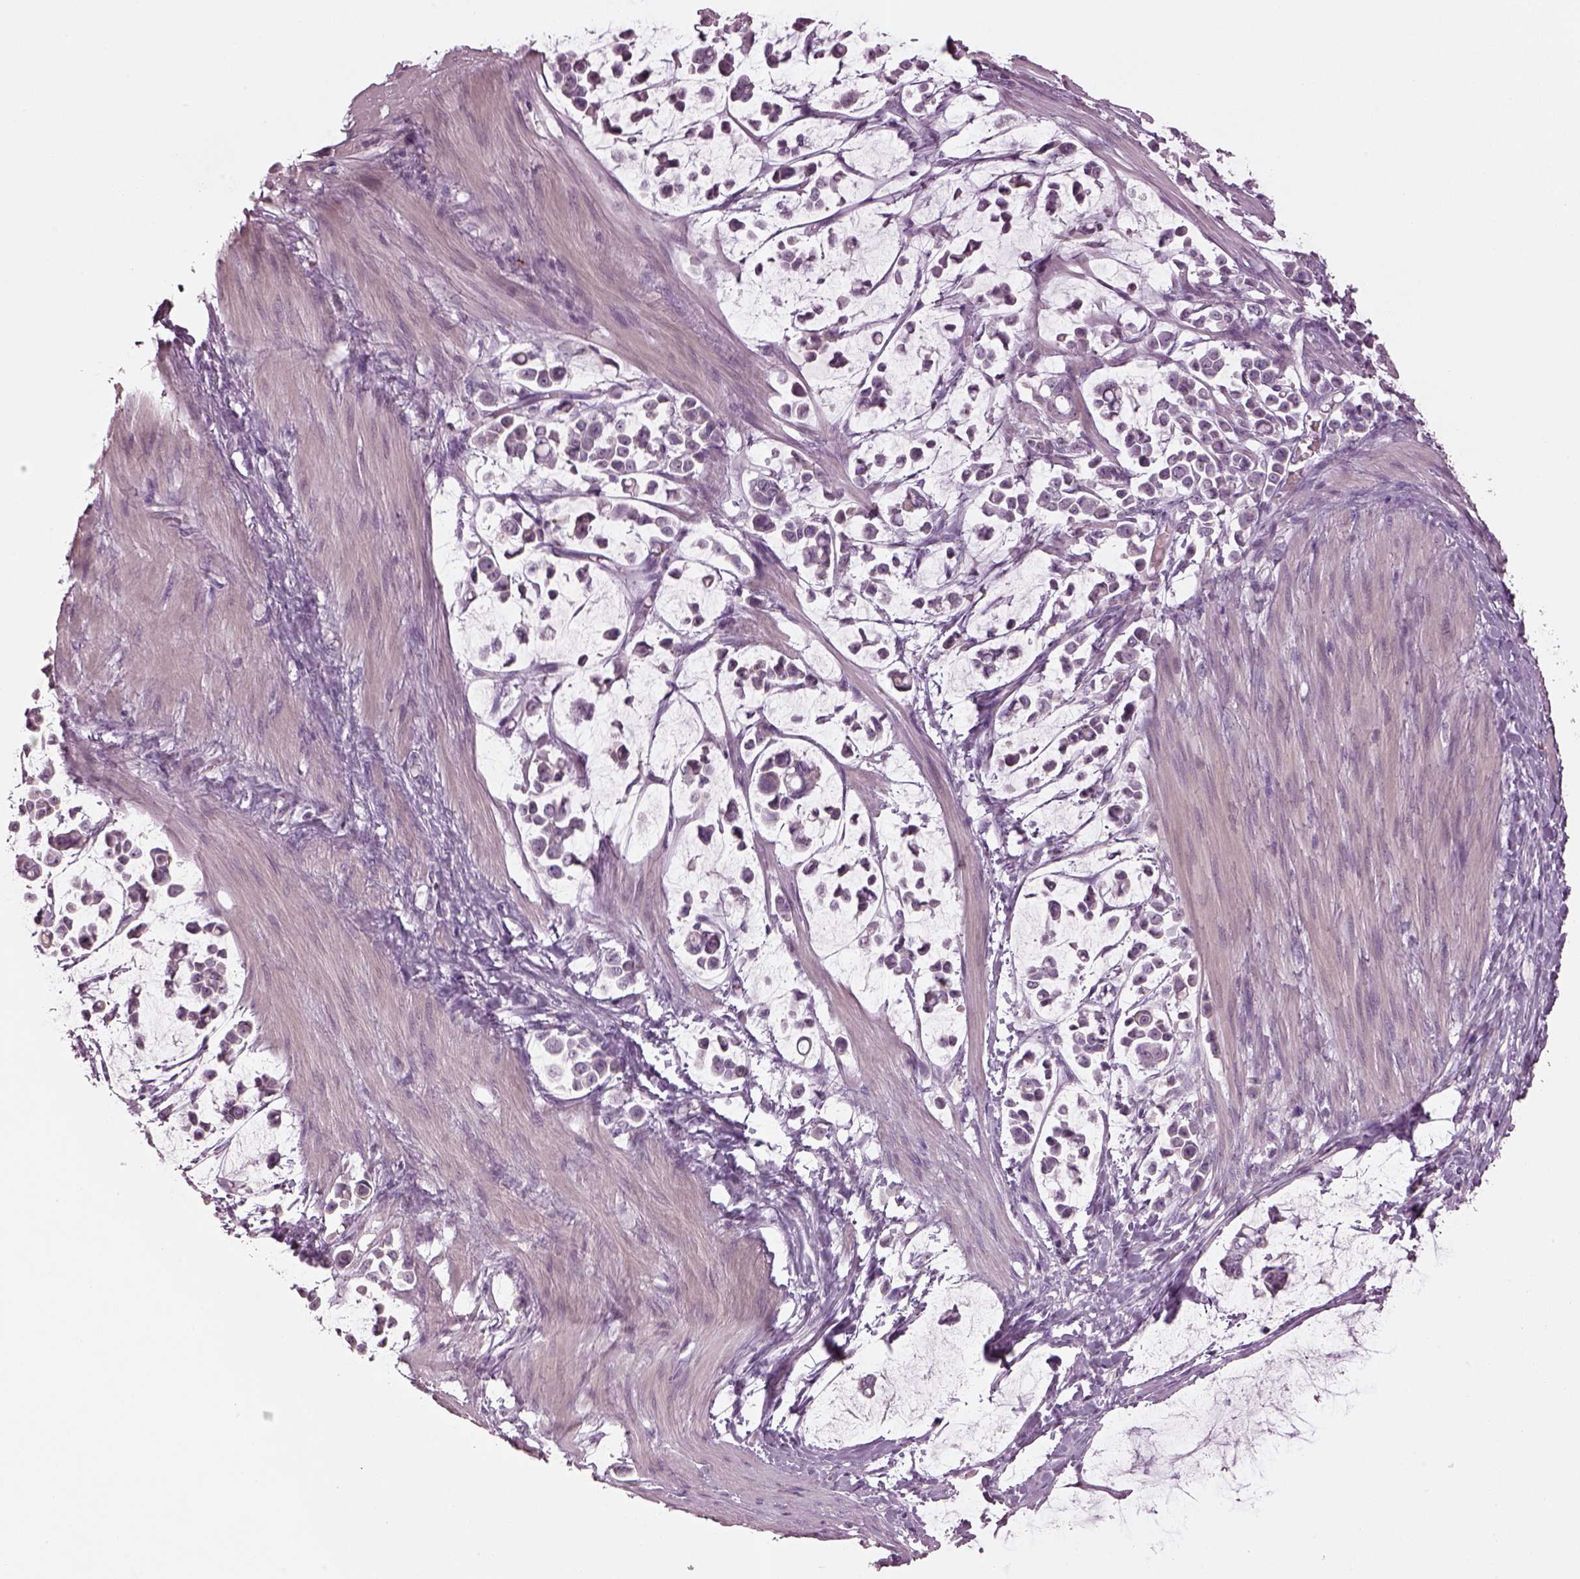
{"staining": {"intensity": "negative", "quantity": "none", "location": "none"}, "tissue": "stomach cancer", "cell_type": "Tumor cells", "image_type": "cancer", "snomed": [{"axis": "morphology", "description": "Adenocarcinoma, NOS"}, {"axis": "topography", "description": "Stomach"}], "caption": "DAB immunohistochemical staining of stomach cancer displays no significant expression in tumor cells. The staining was performed using DAB (3,3'-diaminobenzidine) to visualize the protein expression in brown, while the nuclei were stained in blue with hematoxylin (Magnification: 20x).", "gene": "SPATA6L", "patient": {"sex": "male", "age": 82}}